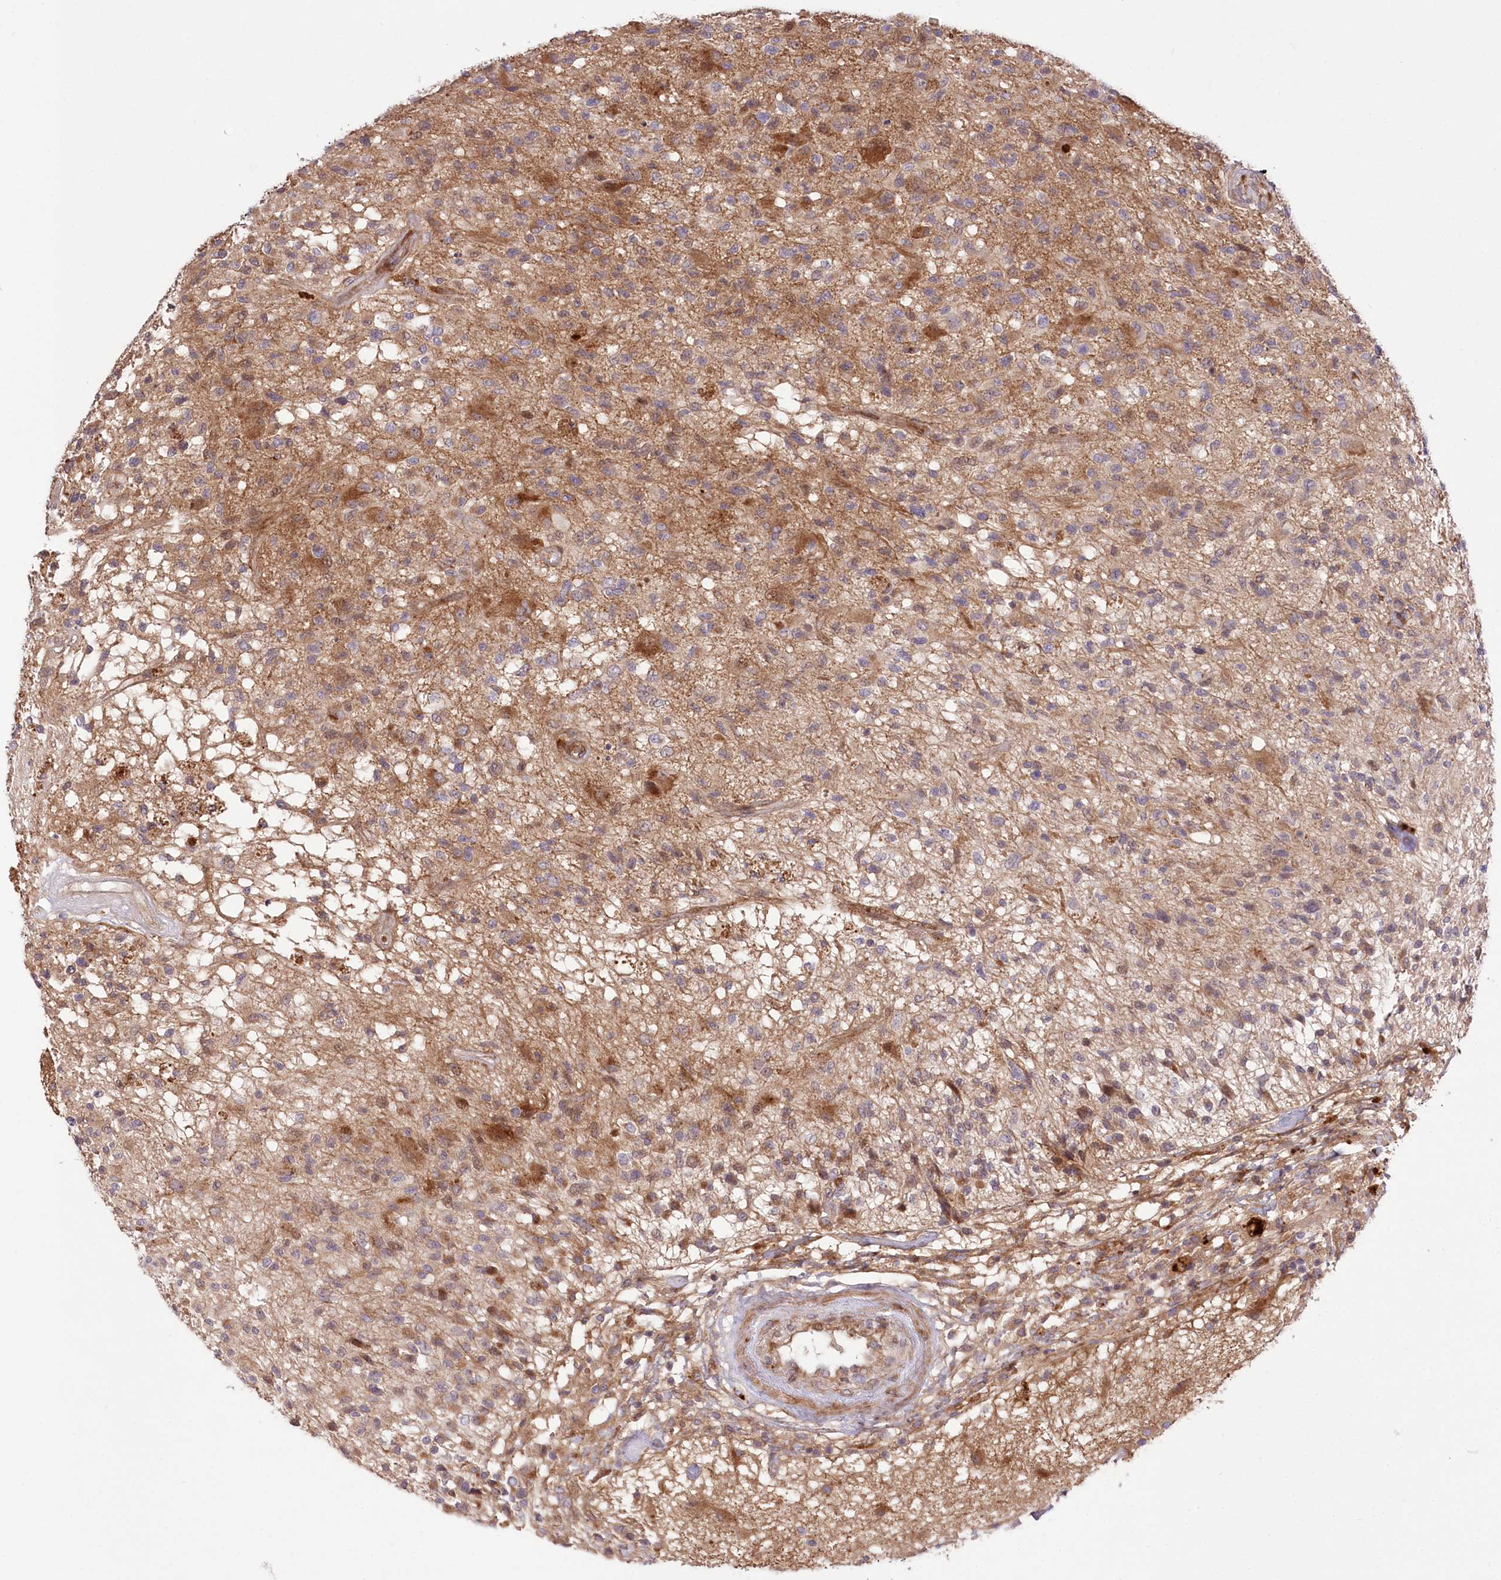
{"staining": {"intensity": "moderate", "quantity": ">75%", "location": "cytoplasmic/membranous"}, "tissue": "glioma", "cell_type": "Tumor cells", "image_type": "cancer", "snomed": [{"axis": "morphology", "description": "Glioma, malignant, High grade"}, {"axis": "morphology", "description": "Glioblastoma, NOS"}, {"axis": "topography", "description": "Brain"}], "caption": "The histopathology image shows a brown stain indicating the presence of a protein in the cytoplasmic/membranous of tumor cells in glioblastoma.", "gene": "TRUB1", "patient": {"sex": "male", "age": 60}}